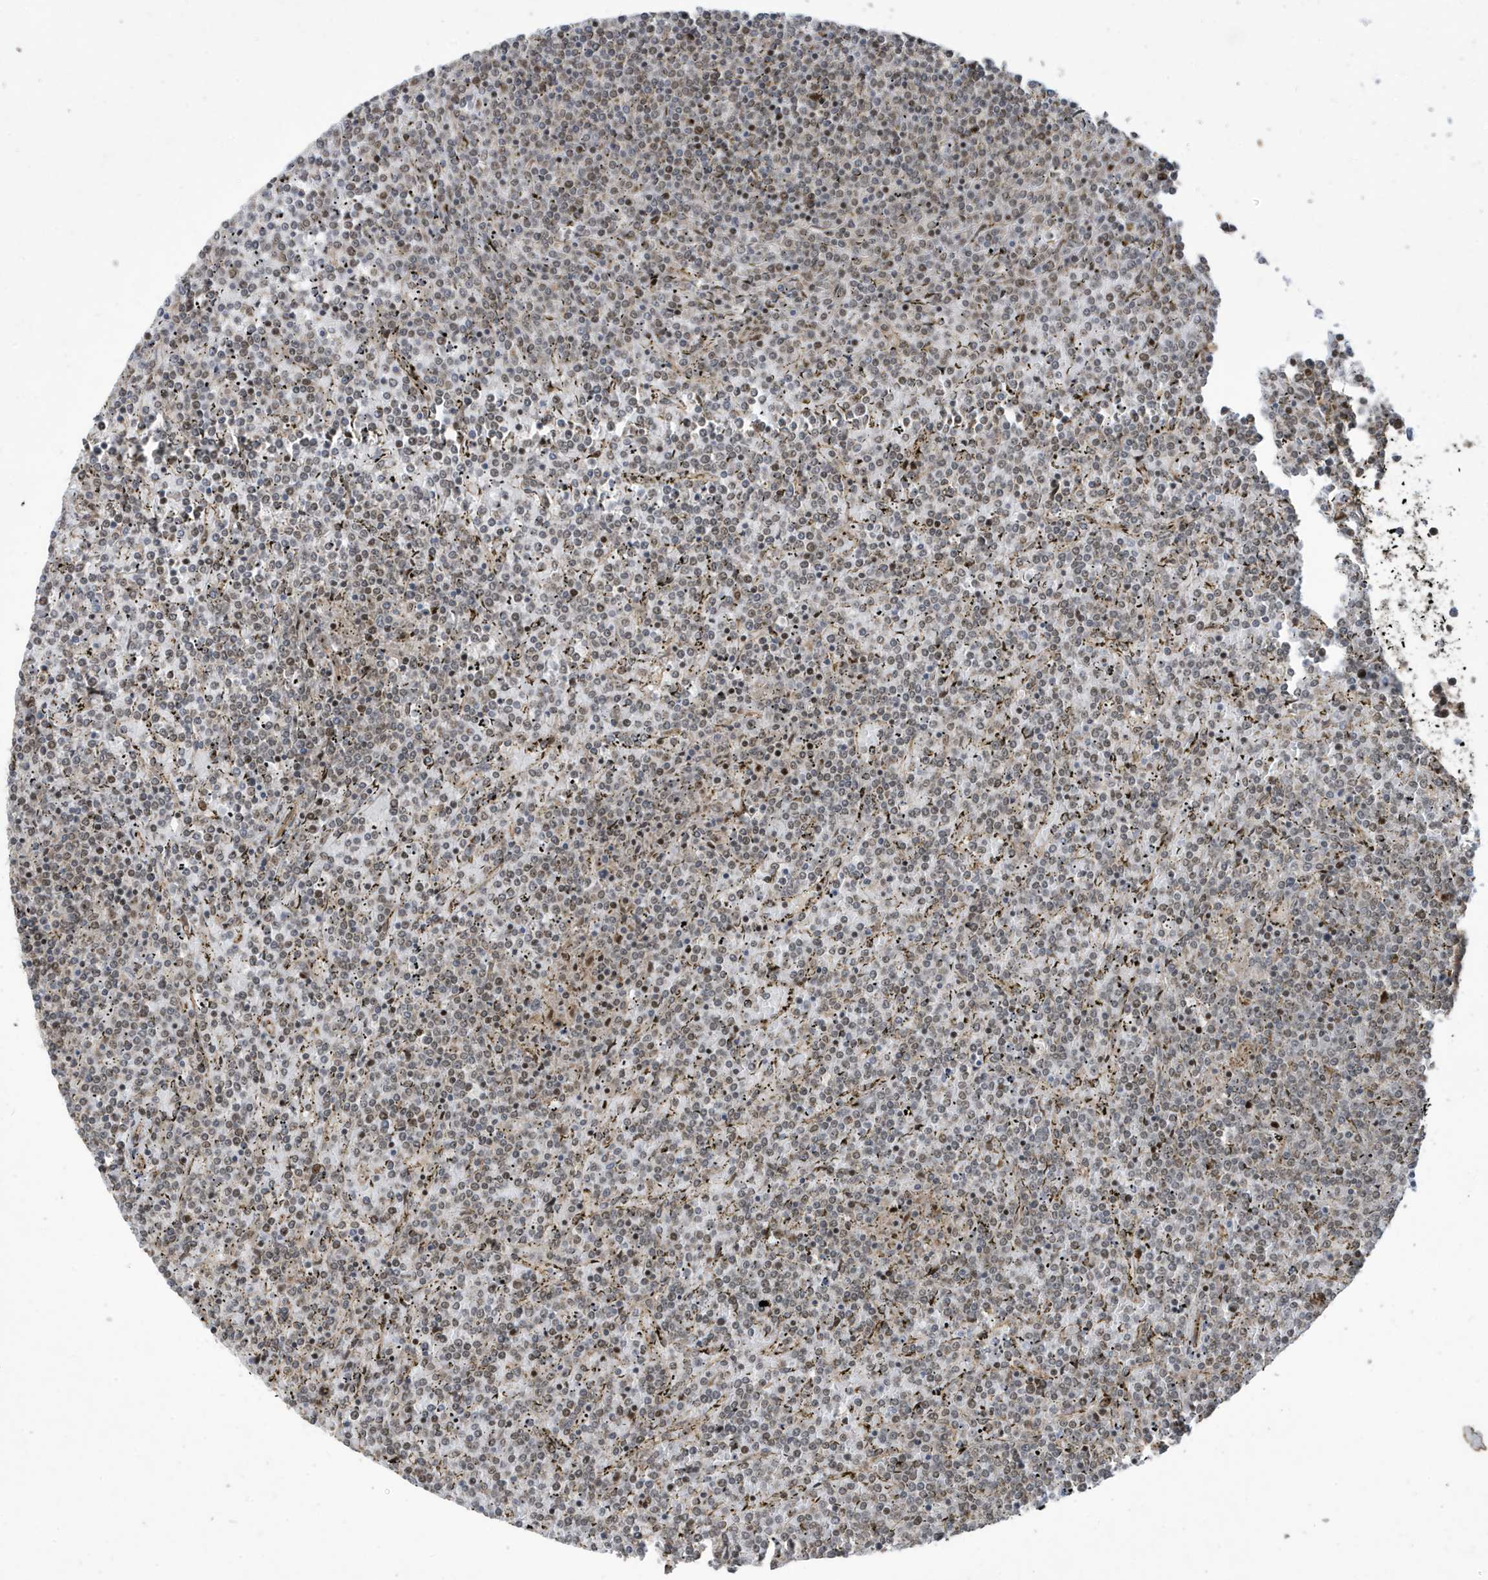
{"staining": {"intensity": "weak", "quantity": "<25%", "location": "nuclear"}, "tissue": "lymphoma", "cell_type": "Tumor cells", "image_type": "cancer", "snomed": [{"axis": "morphology", "description": "Malignant lymphoma, non-Hodgkin's type, Low grade"}, {"axis": "topography", "description": "Spleen"}], "caption": "Tumor cells show no significant staining in malignant lymphoma, non-Hodgkin's type (low-grade).", "gene": "FAM9B", "patient": {"sex": "female", "age": 19}}